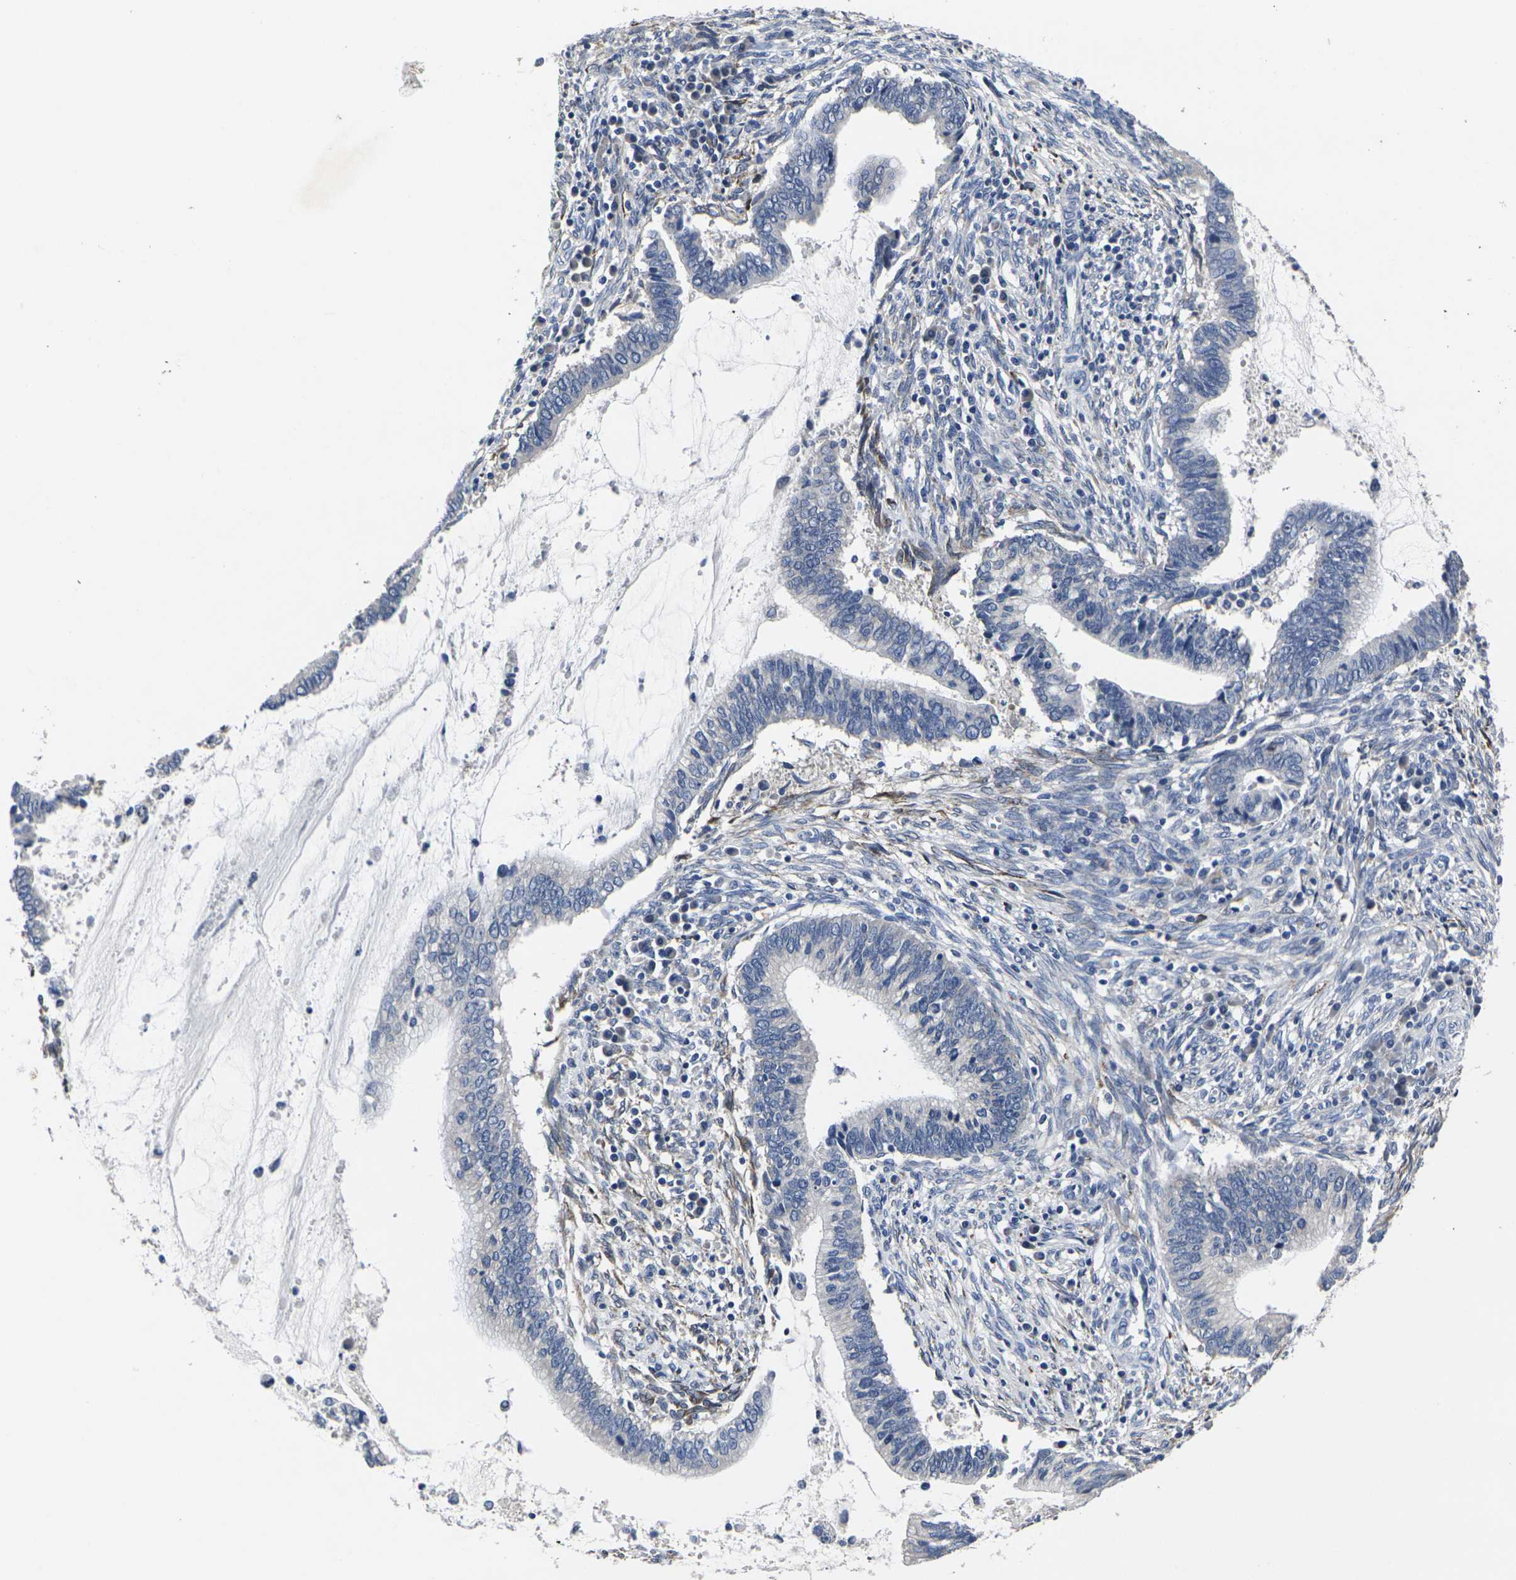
{"staining": {"intensity": "negative", "quantity": "none", "location": "none"}, "tissue": "cervical cancer", "cell_type": "Tumor cells", "image_type": "cancer", "snomed": [{"axis": "morphology", "description": "Adenocarcinoma, NOS"}, {"axis": "topography", "description": "Cervix"}], "caption": "This is an immunohistochemistry photomicrograph of cervical adenocarcinoma. There is no positivity in tumor cells.", "gene": "CYP2C8", "patient": {"sex": "female", "age": 44}}